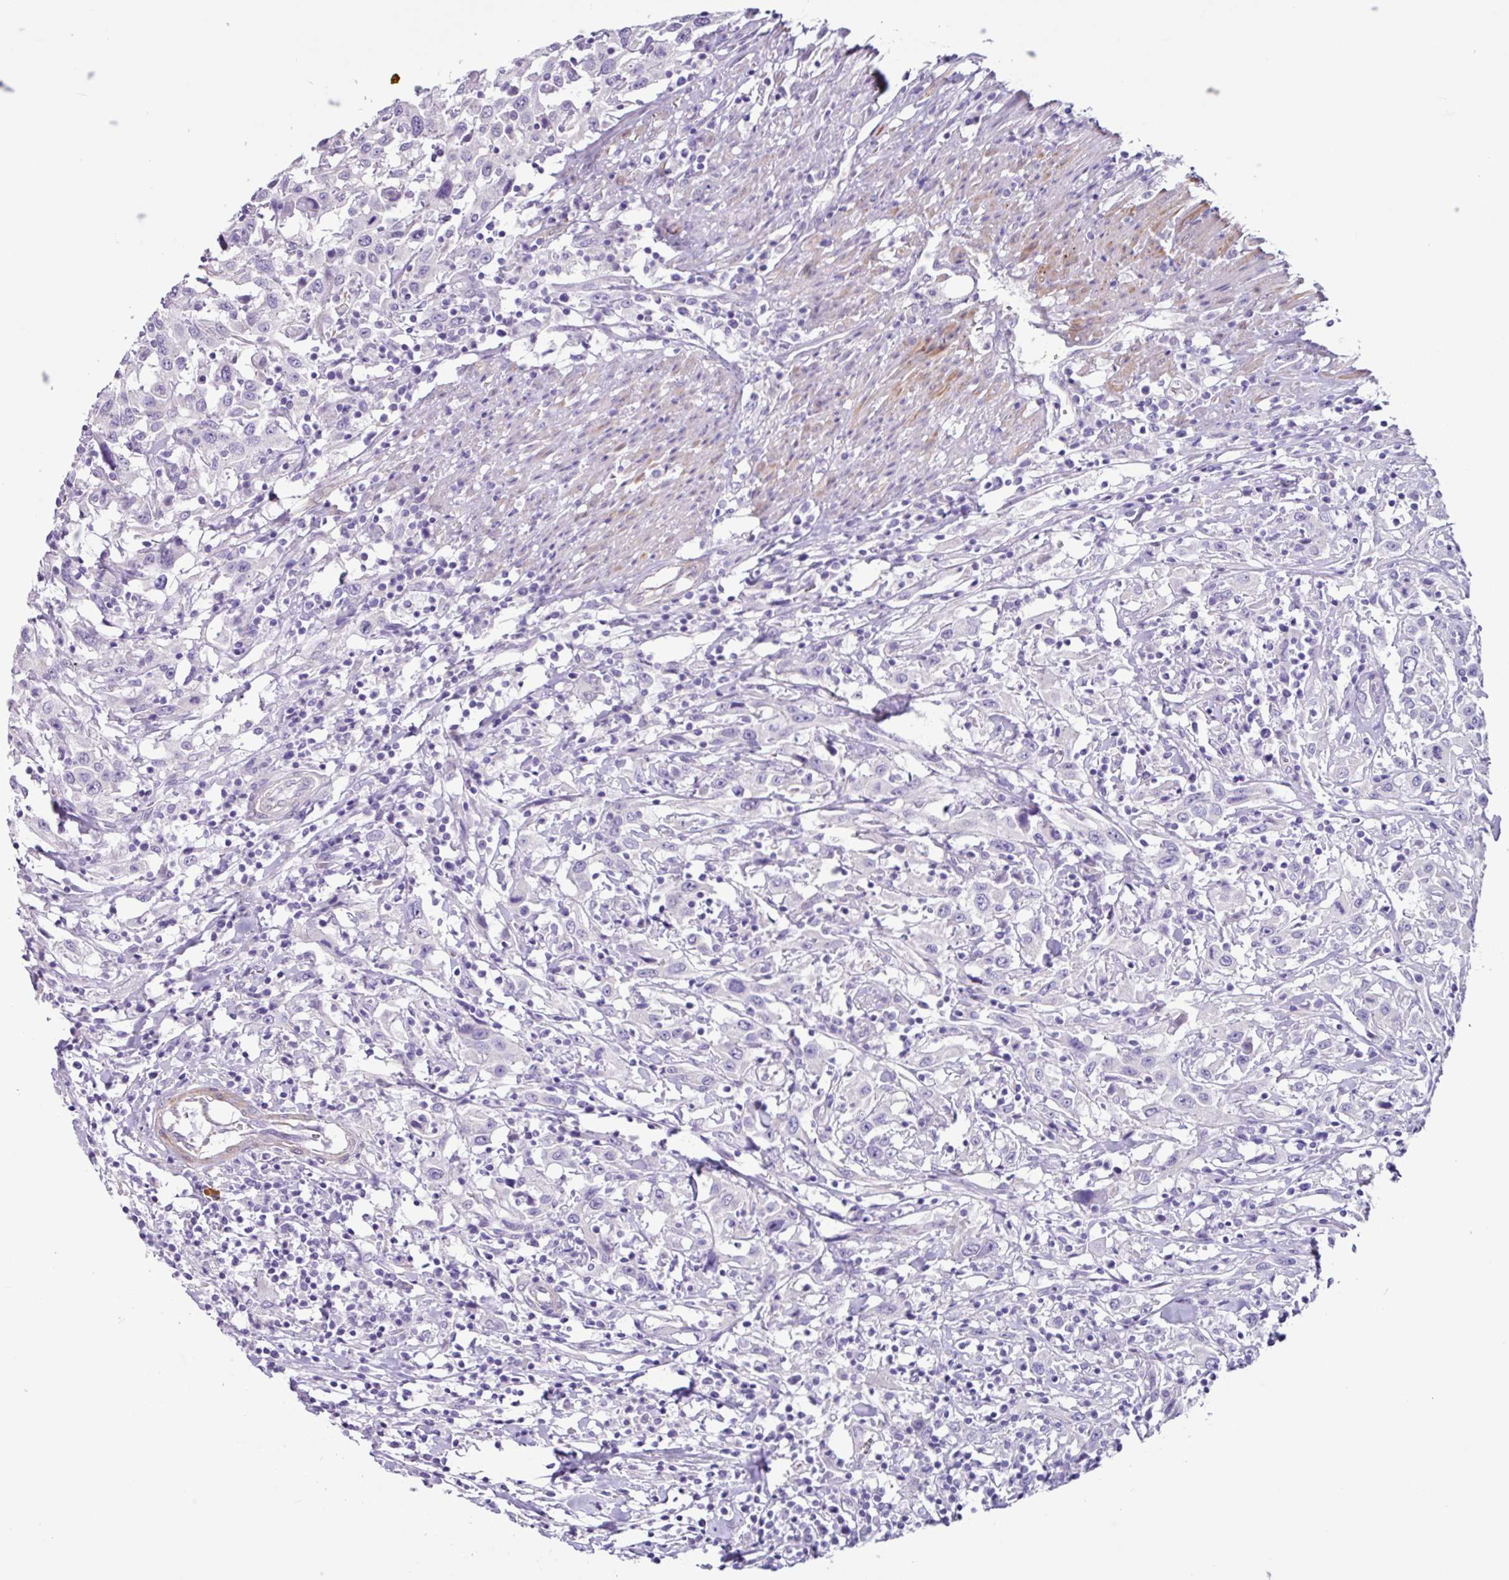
{"staining": {"intensity": "negative", "quantity": "none", "location": "none"}, "tissue": "urothelial cancer", "cell_type": "Tumor cells", "image_type": "cancer", "snomed": [{"axis": "morphology", "description": "Urothelial carcinoma, High grade"}, {"axis": "topography", "description": "Urinary bladder"}], "caption": "High-grade urothelial carcinoma was stained to show a protein in brown. There is no significant staining in tumor cells.", "gene": "OTX1", "patient": {"sex": "male", "age": 61}}